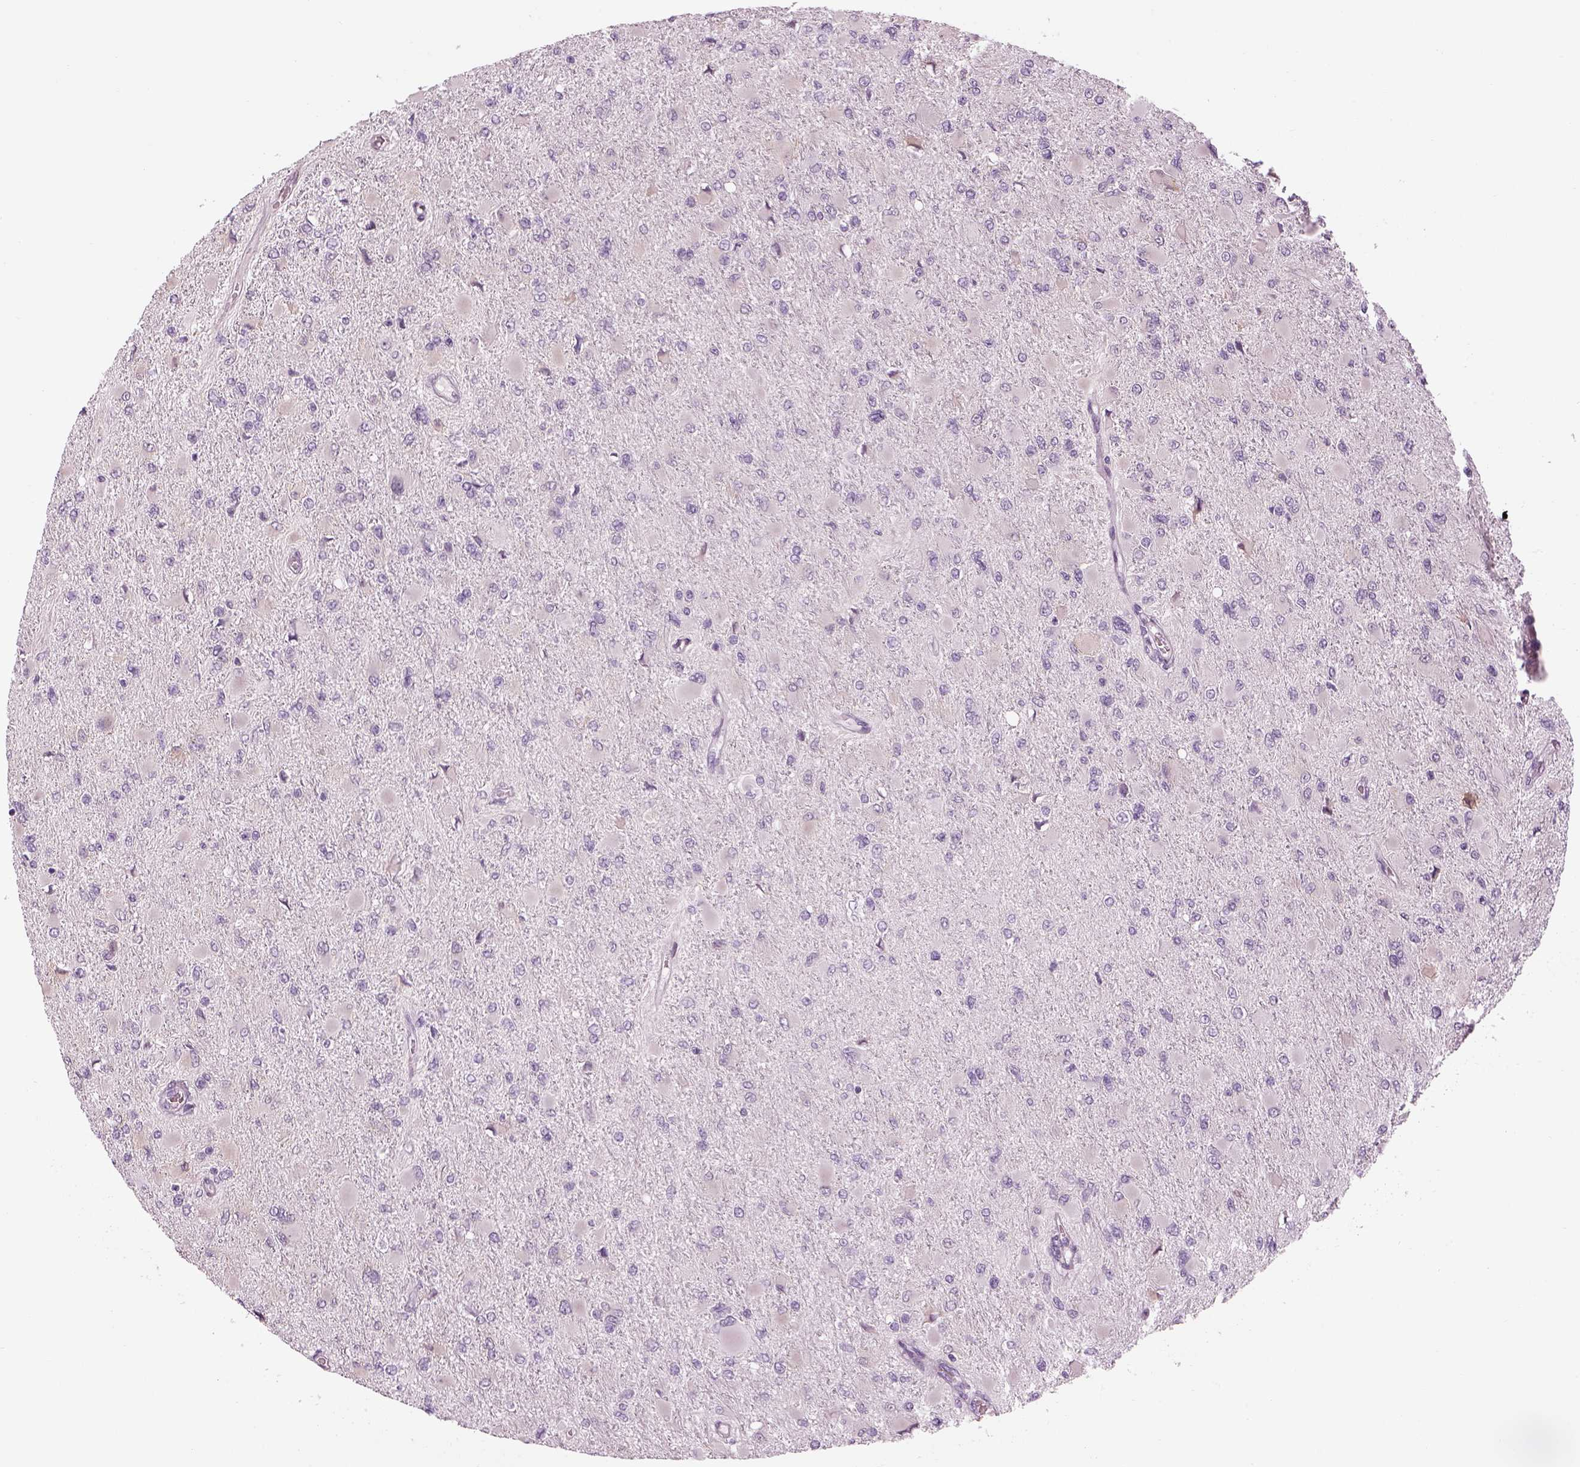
{"staining": {"intensity": "negative", "quantity": "none", "location": "none"}, "tissue": "glioma", "cell_type": "Tumor cells", "image_type": "cancer", "snomed": [{"axis": "morphology", "description": "Glioma, malignant, High grade"}, {"axis": "topography", "description": "Cerebral cortex"}], "caption": "Tumor cells show no significant protein expression in glioma.", "gene": "LRRIQ3", "patient": {"sex": "female", "age": 36}}